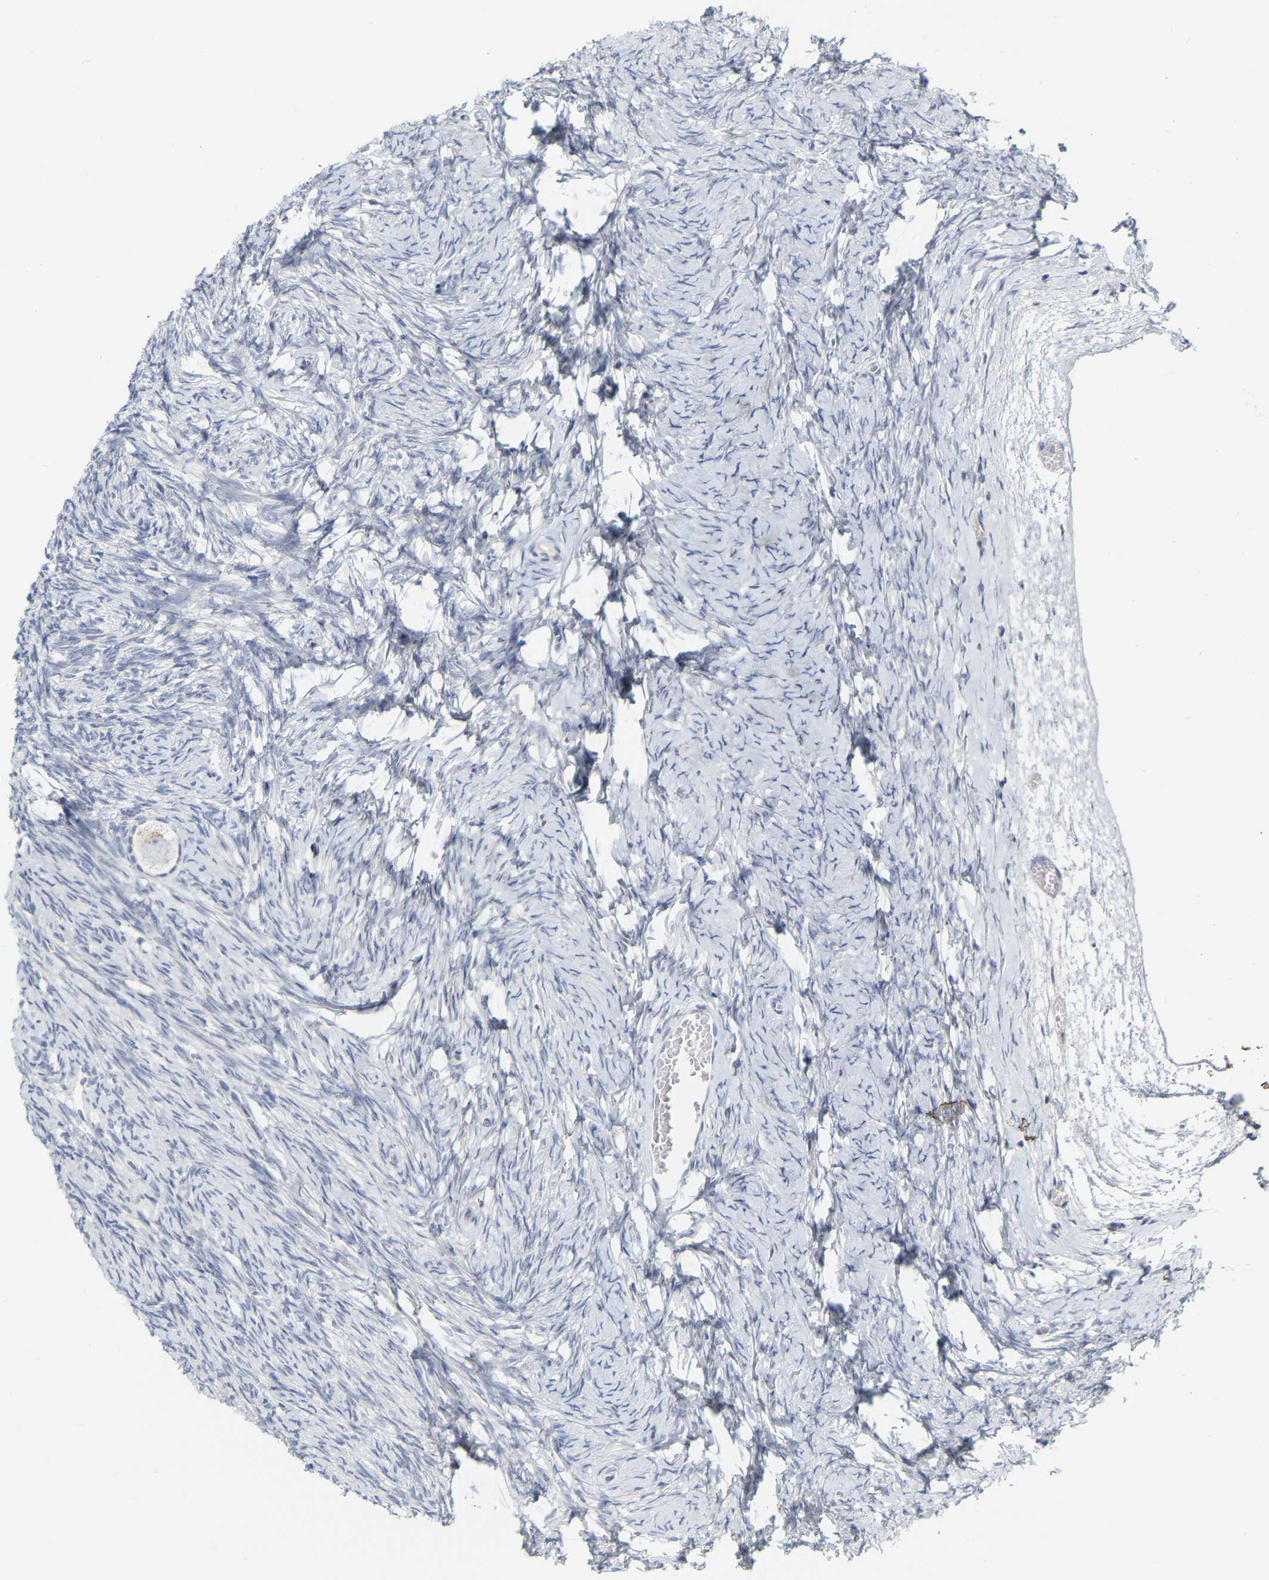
{"staining": {"intensity": "negative", "quantity": "none", "location": "none"}, "tissue": "ovary", "cell_type": "Follicle cells", "image_type": "normal", "snomed": [{"axis": "morphology", "description": "Normal tissue, NOS"}, {"axis": "topography", "description": "Ovary"}], "caption": "Protein analysis of unremarkable ovary shows no significant staining in follicle cells.", "gene": "KRT76", "patient": {"sex": "female", "age": 27}}